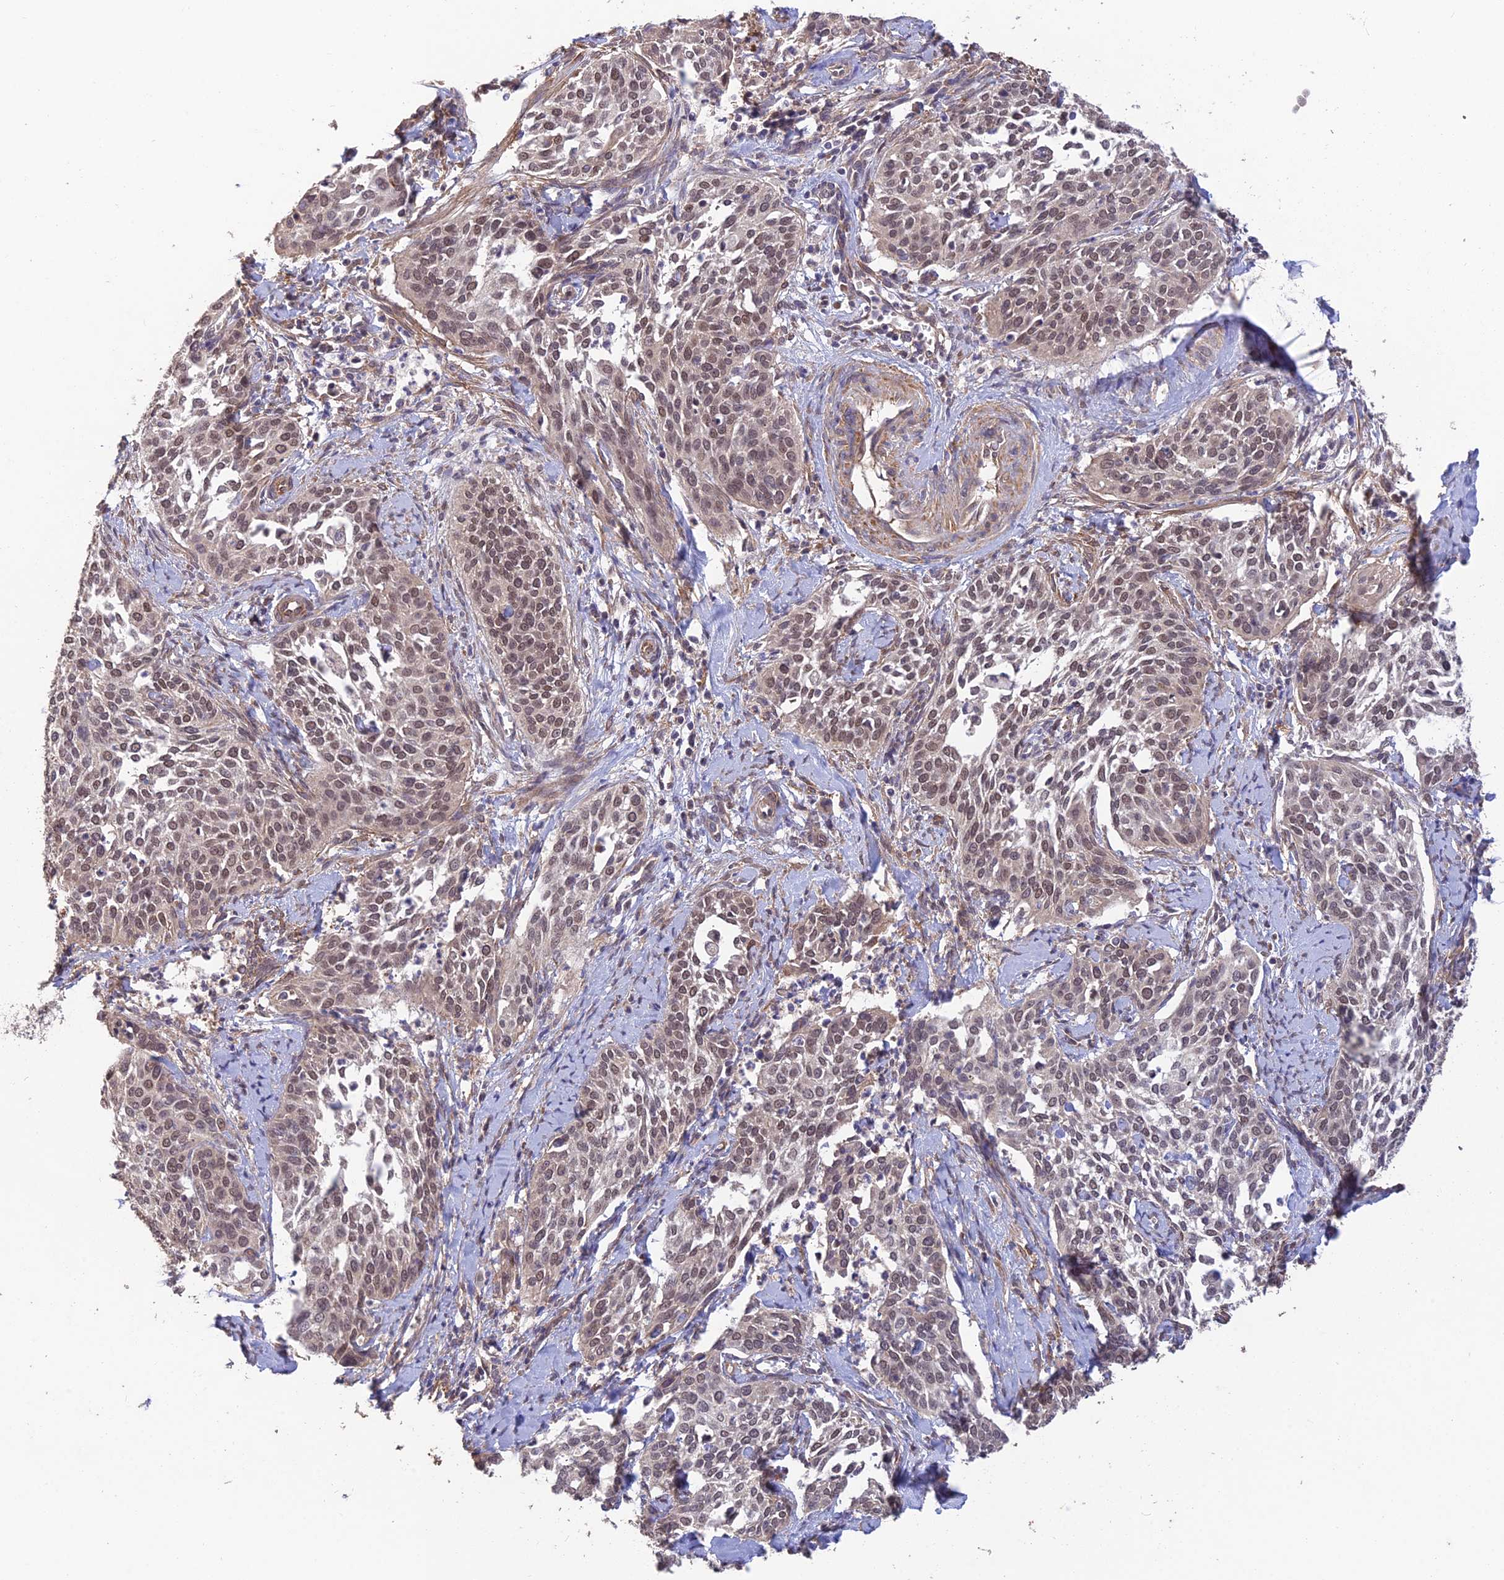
{"staining": {"intensity": "weak", "quantity": "25%-75%", "location": "nuclear"}, "tissue": "cervical cancer", "cell_type": "Tumor cells", "image_type": "cancer", "snomed": [{"axis": "morphology", "description": "Squamous cell carcinoma, NOS"}, {"axis": "topography", "description": "Cervix"}], "caption": "This photomicrograph shows IHC staining of cervical cancer, with low weak nuclear expression in about 25%-75% of tumor cells.", "gene": "PAGR1", "patient": {"sex": "female", "age": 44}}